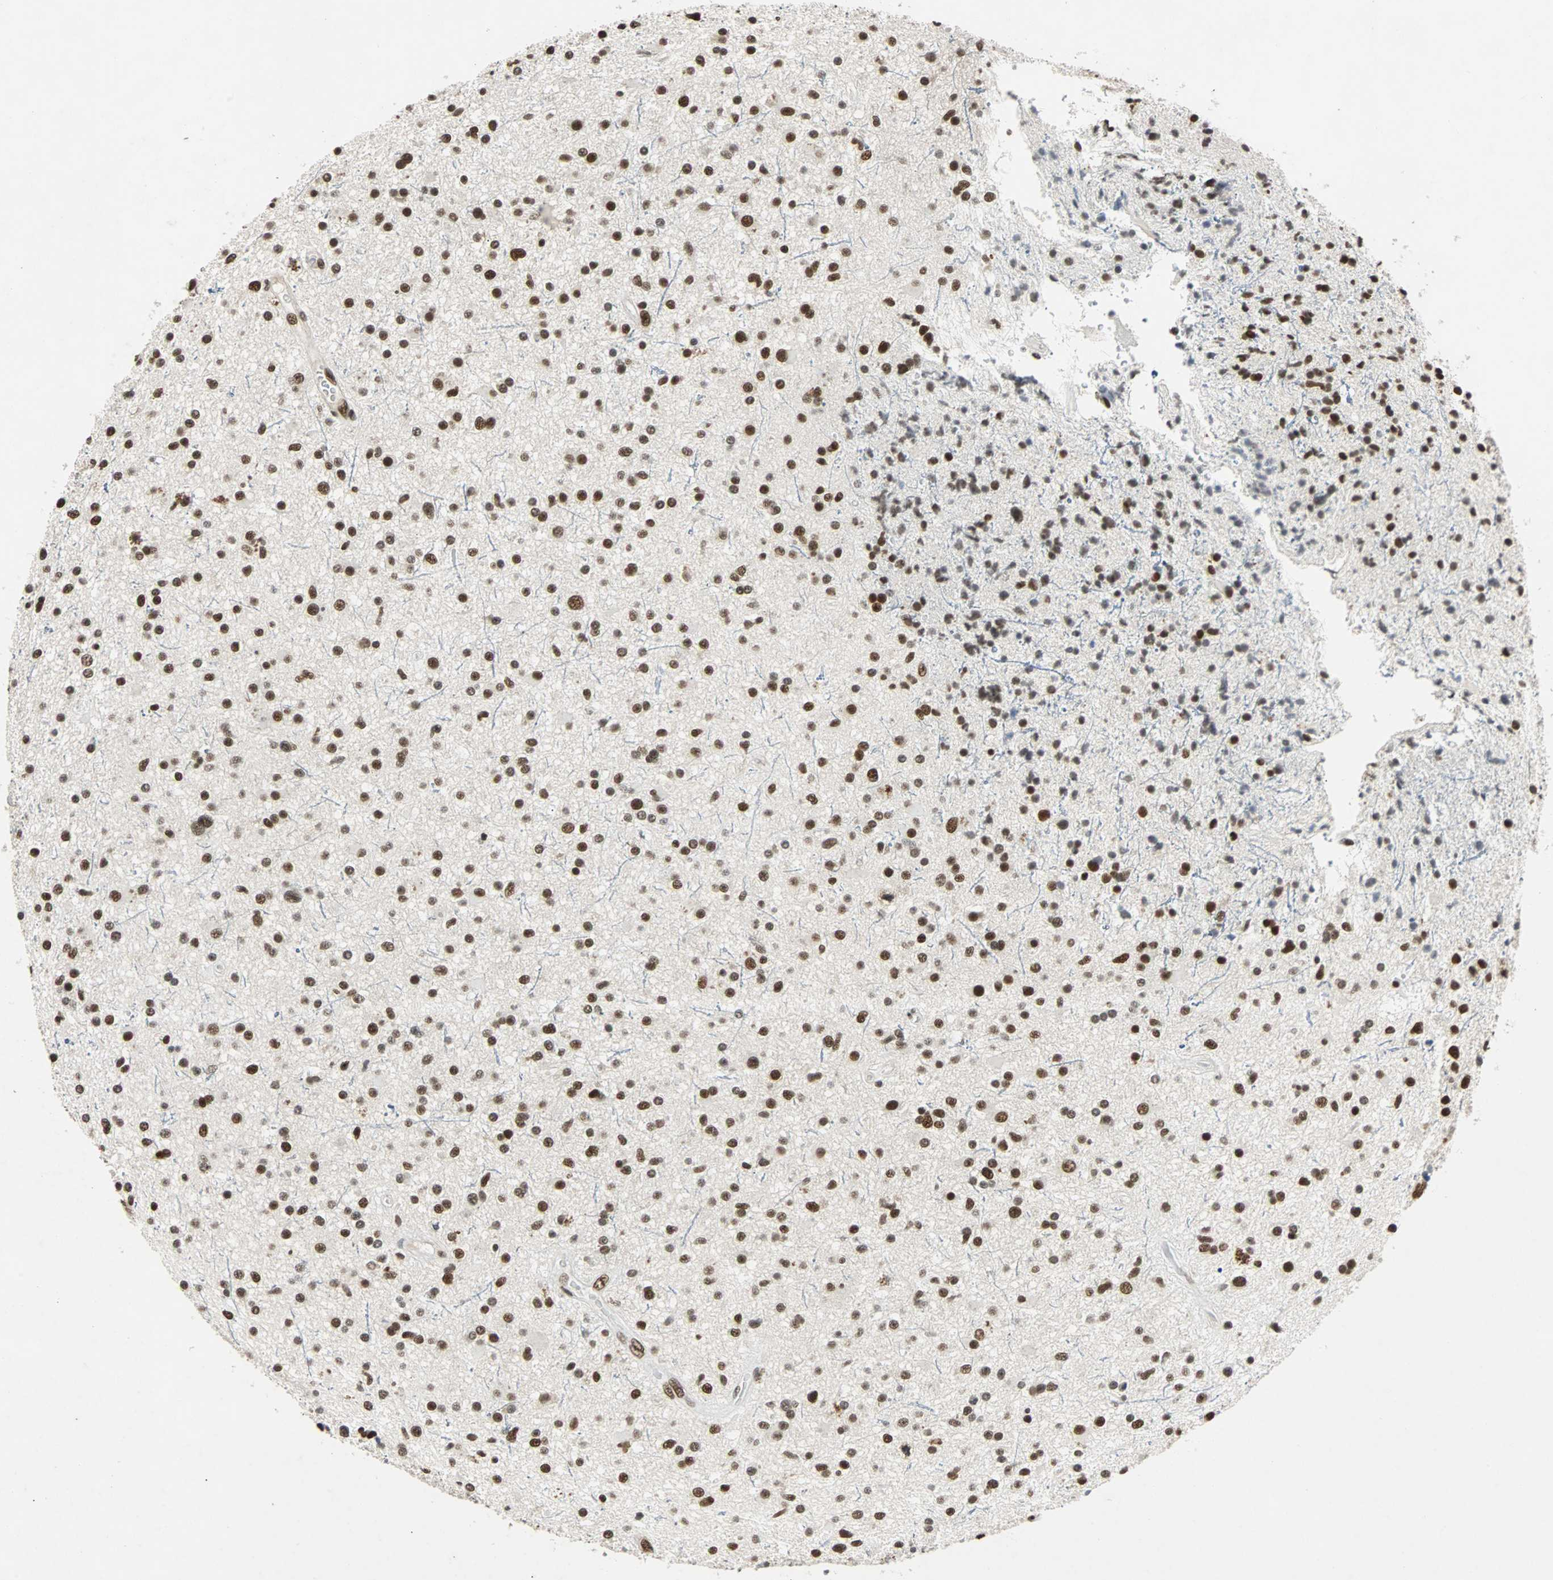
{"staining": {"intensity": "strong", "quantity": ">75%", "location": "nuclear"}, "tissue": "glioma", "cell_type": "Tumor cells", "image_type": "cancer", "snomed": [{"axis": "morphology", "description": "Glioma, malignant, High grade"}, {"axis": "topography", "description": "Brain"}], "caption": "Protein expression analysis of malignant glioma (high-grade) reveals strong nuclear staining in approximately >75% of tumor cells. Immunohistochemistry (ihc) stains the protein in brown and the nuclei are stained blue.", "gene": "GATAD2A", "patient": {"sex": "male", "age": 33}}